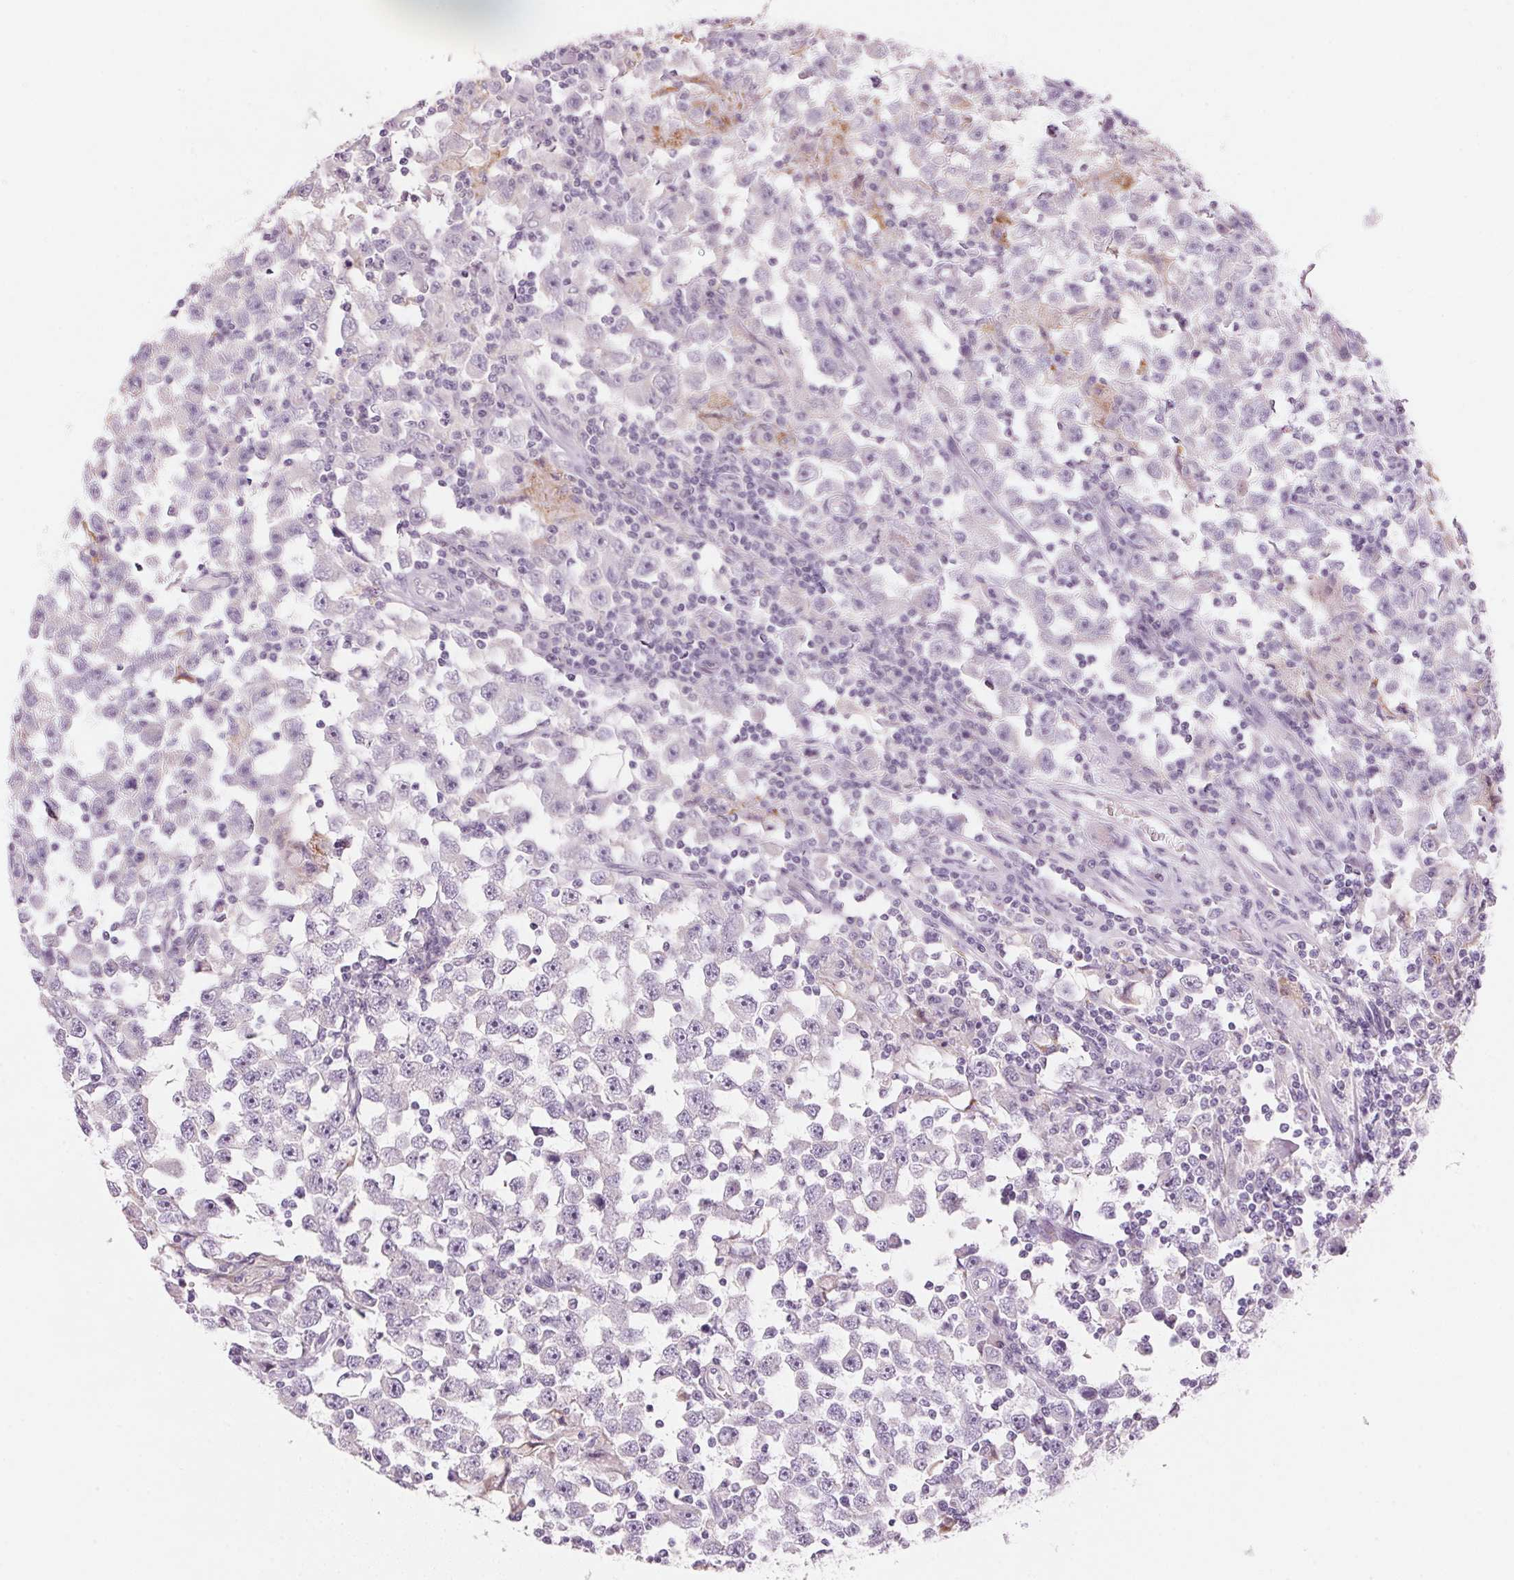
{"staining": {"intensity": "negative", "quantity": "none", "location": "none"}, "tissue": "testis cancer", "cell_type": "Tumor cells", "image_type": "cancer", "snomed": [{"axis": "morphology", "description": "Seminoma, NOS"}, {"axis": "topography", "description": "Testis"}], "caption": "Tumor cells show no significant staining in testis cancer (seminoma).", "gene": "CYP11B1", "patient": {"sex": "male", "age": 33}}